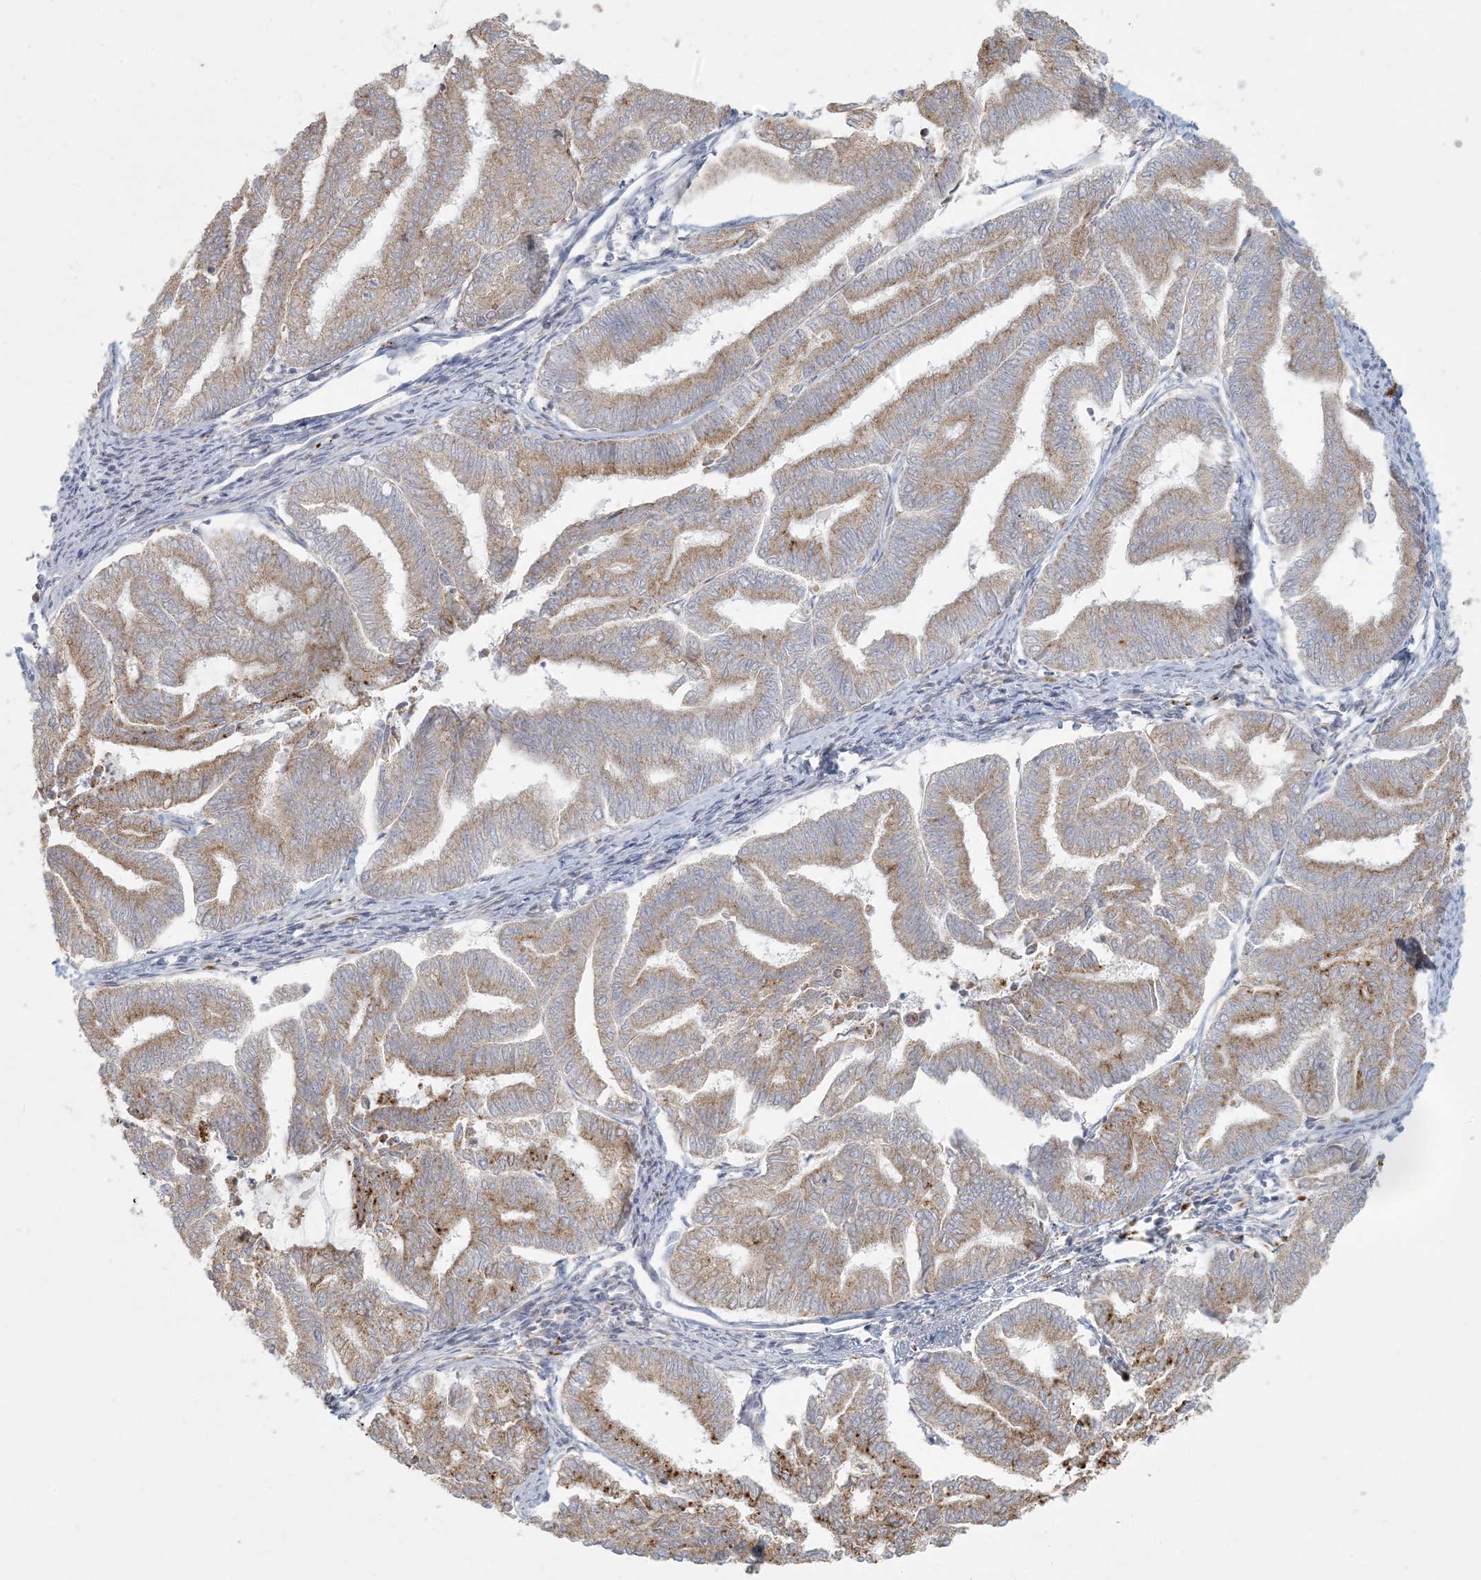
{"staining": {"intensity": "moderate", "quantity": ">75%", "location": "cytoplasmic/membranous"}, "tissue": "endometrial cancer", "cell_type": "Tumor cells", "image_type": "cancer", "snomed": [{"axis": "morphology", "description": "Adenocarcinoma, NOS"}, {"axis": "topography", "description": "Endometrium"}], "caption": "IHC (DAB (3,3'-diaminobenzidine)) staining of human adenocarcinoma (endometrial) shows moderate cytoplasmic/membranous protein staining in approximately >75% of tumor cells.", "gene": "MCAT", "patient": {"sex": "female", "age": 79}}